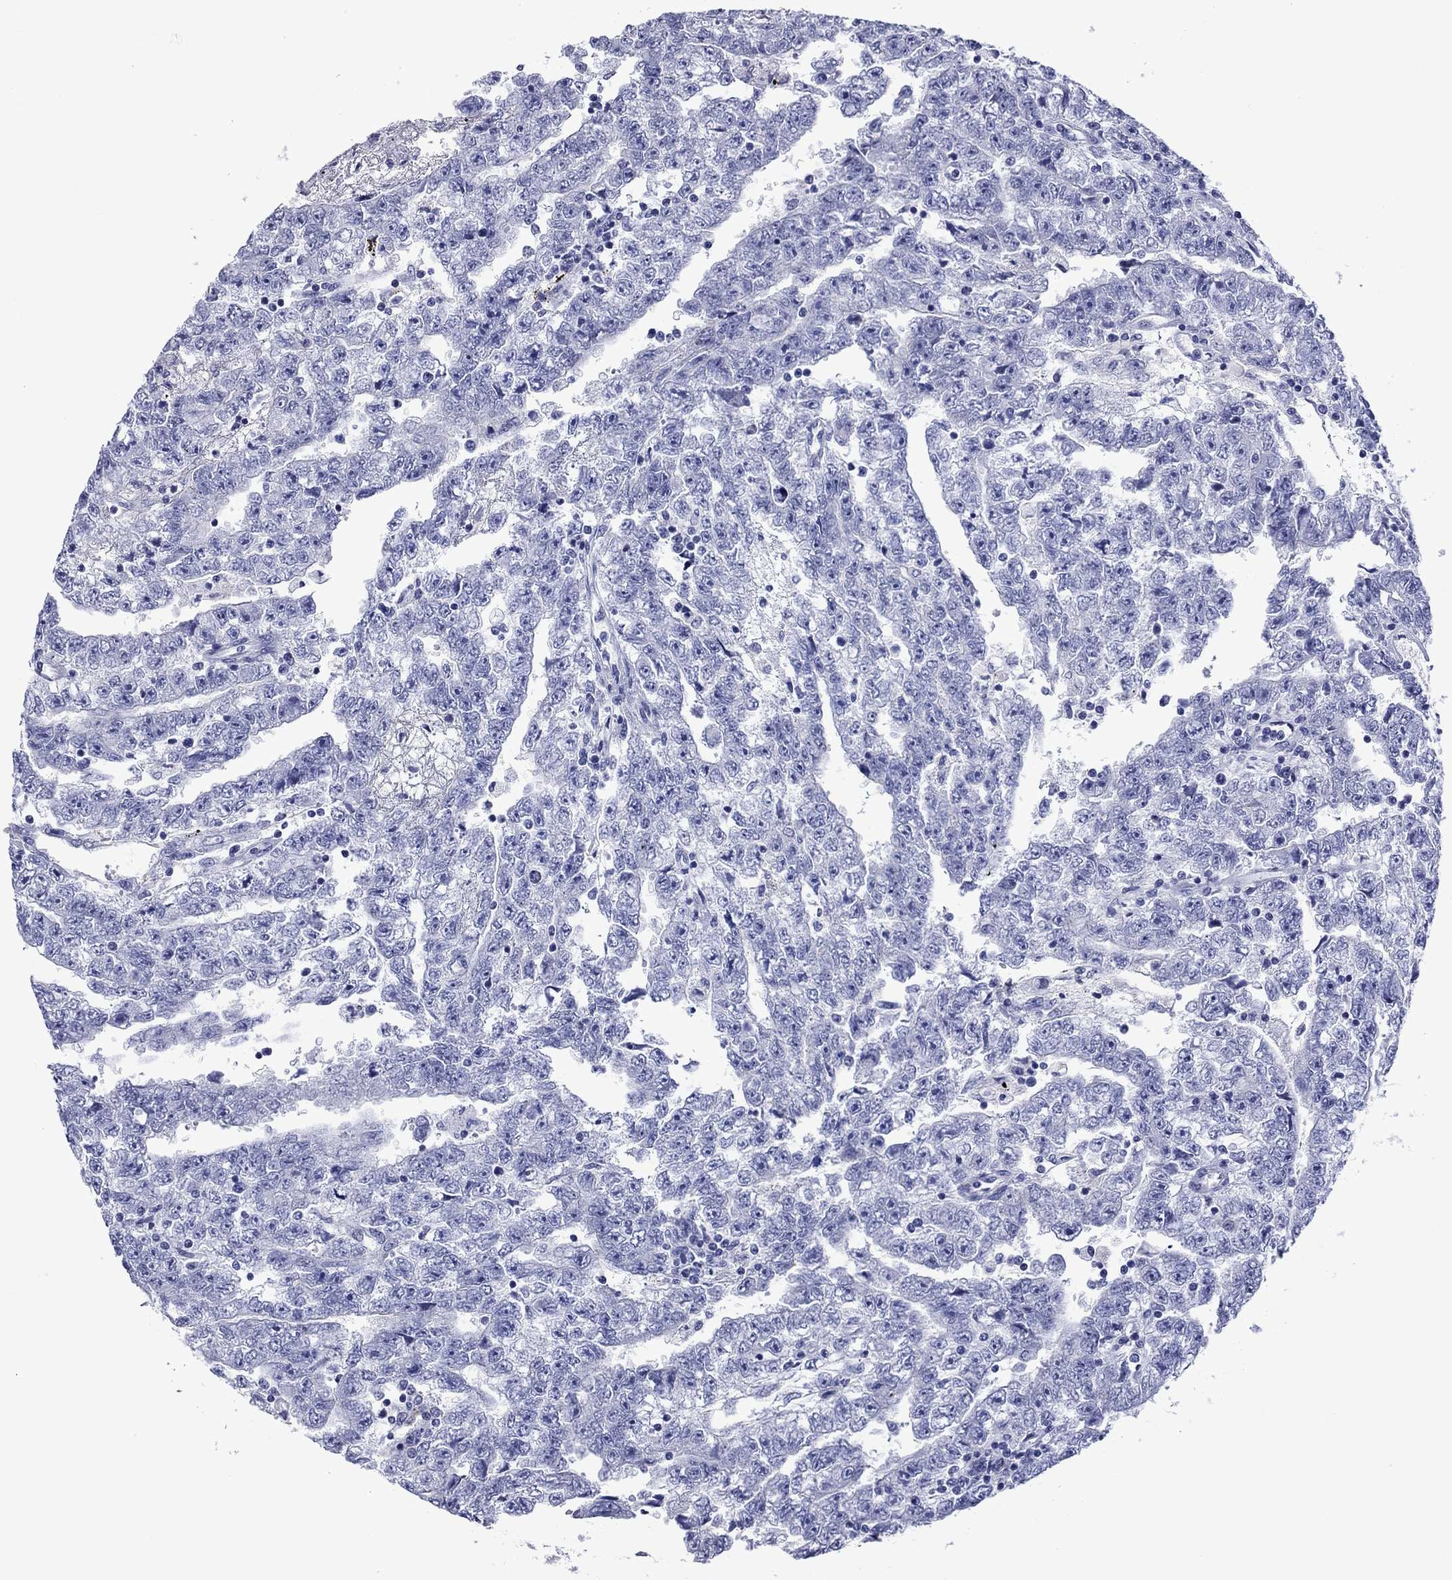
{"staining": {"intensity": "negative", "quantity": "none", "location": "none"}, "tissue": "testis cancer", "cell_type": "Tumor cells", "image_type": "cancer", "snomed": [{"axis": "morphology", "description": "Carcinoma, Embryonal, NOS"}, {"axis": "topography", "description": "Testis"}], "caption": "This is a photomicrograph of immunohistochemistry (IHC) staining of testis cancer (embryonal carcinoma), which shows no positivity in tumor cells. The staining is performed using DAB (3,3'-diaminobenzidine) brown chromogen with nuclei counter-stained in using hematoxylin.", "gene": "PIWIL1", "patient": {"sex": "male", "age": 25}}